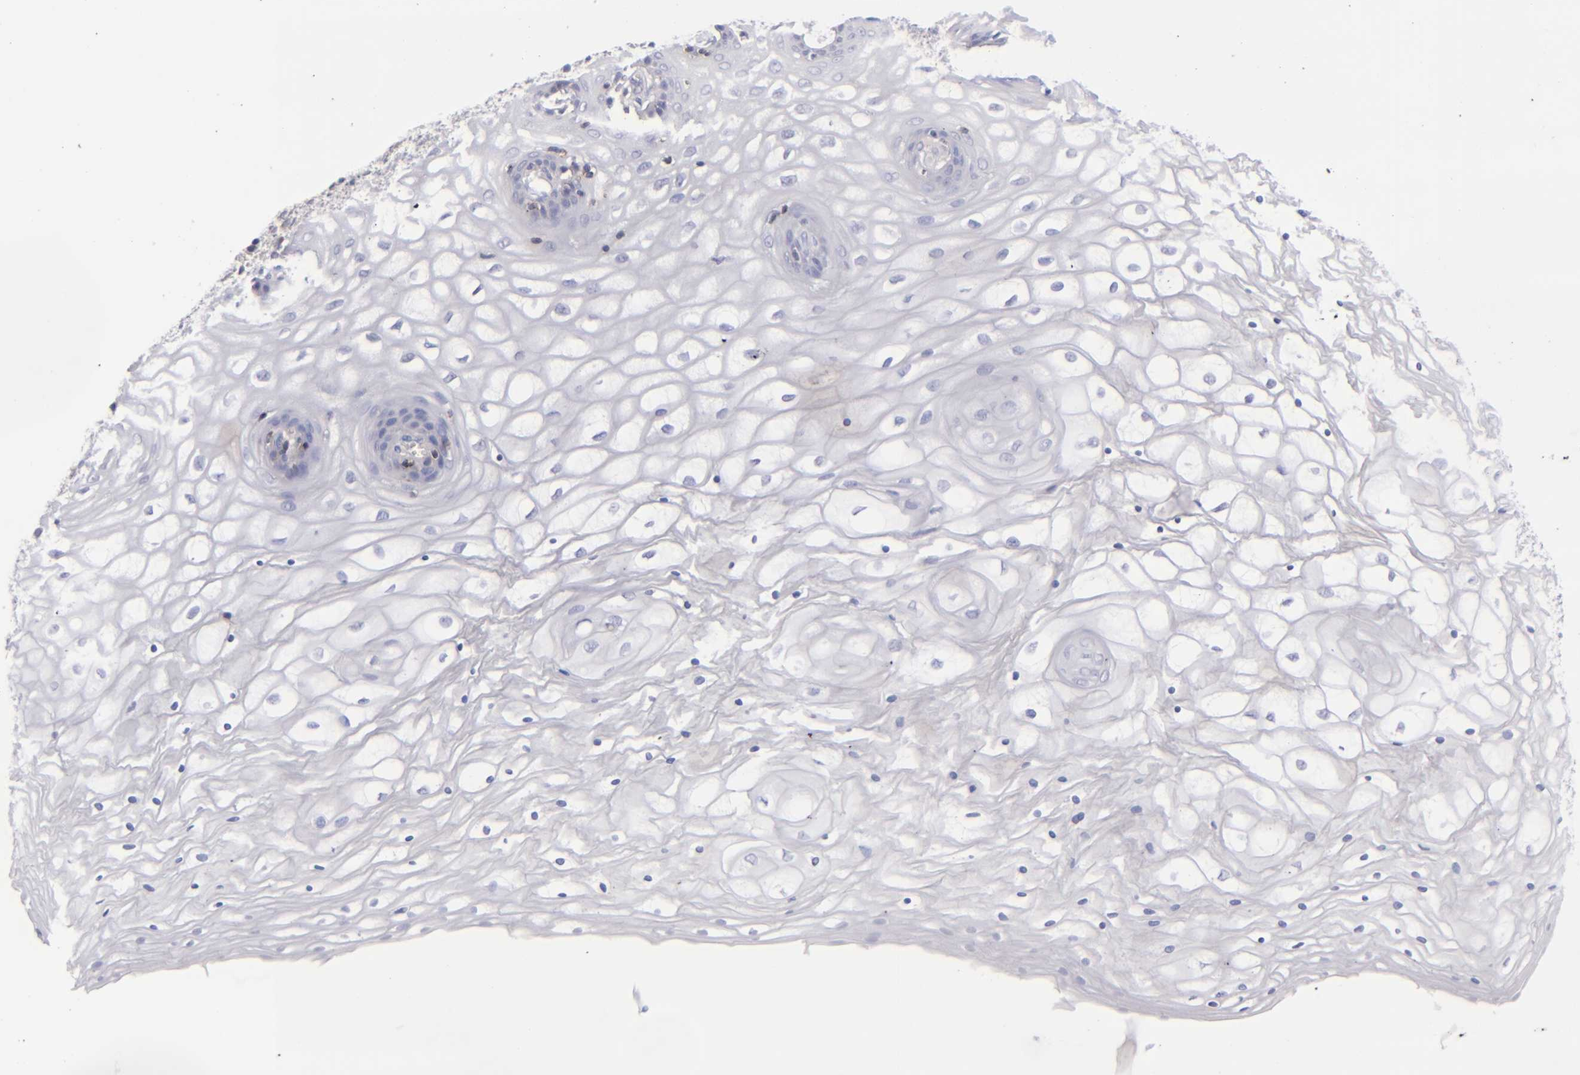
{"staining": {"intensity": "negative", "quantity": "none", "location": "none"}, "tissue": "vagina", "cell_type": "Squamous epithelial cells", "image_type": "normal", "snomed": [{"axis": "morphology", "description": "Normal tissue, NOS"}, {"axis": "topography", "description": "Vagina"}], "caption": "Immunohistochemical staining of normal vagina reveals no significant expression in squamous epithelial cells. Nuclei are stained in blue.", "gene": "CD2", "patient": {"sex": "female", "age": 34}}